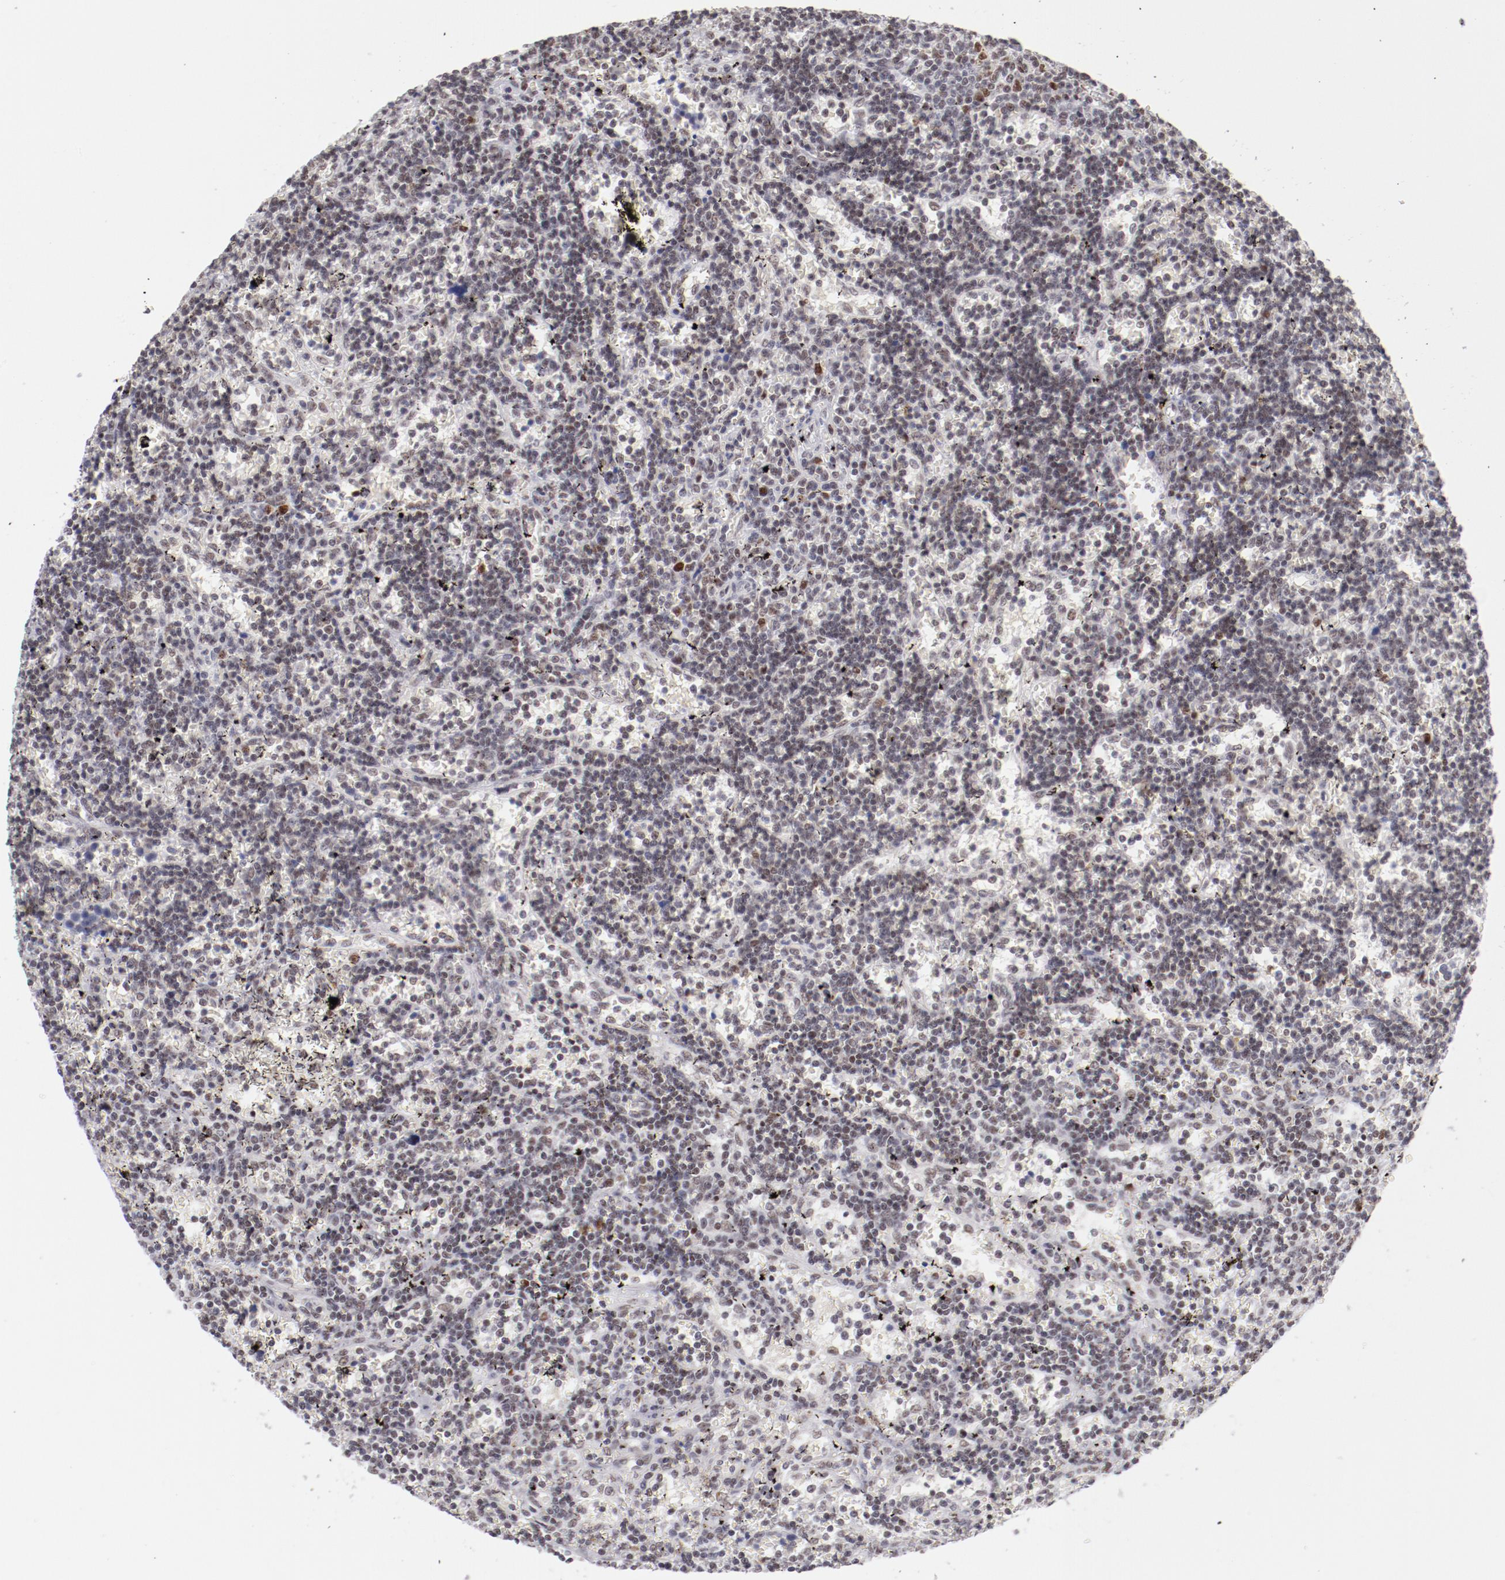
{"staining": {"intensity": "moderate", "quantity": "<25%", "location": "nuclear"}, "tissue": "lymphoma", "cell_type": "Tumor cells", "image_type": "cancer", "snomed": [{"axis": "morphology", "description": "Malignant lymphoma, non-Hodgkin's type, Low grade"}, {"axis": "topography", "description": "Spleen"}], "caption": "A brown stain highlights moderate nuclear positivity of a protein in malignant lymphoma, non-Hodgkin's type (low-grade) tumor cells.", "gene": "TFAP4", "patient": {"sex": "male", "age": 60}}